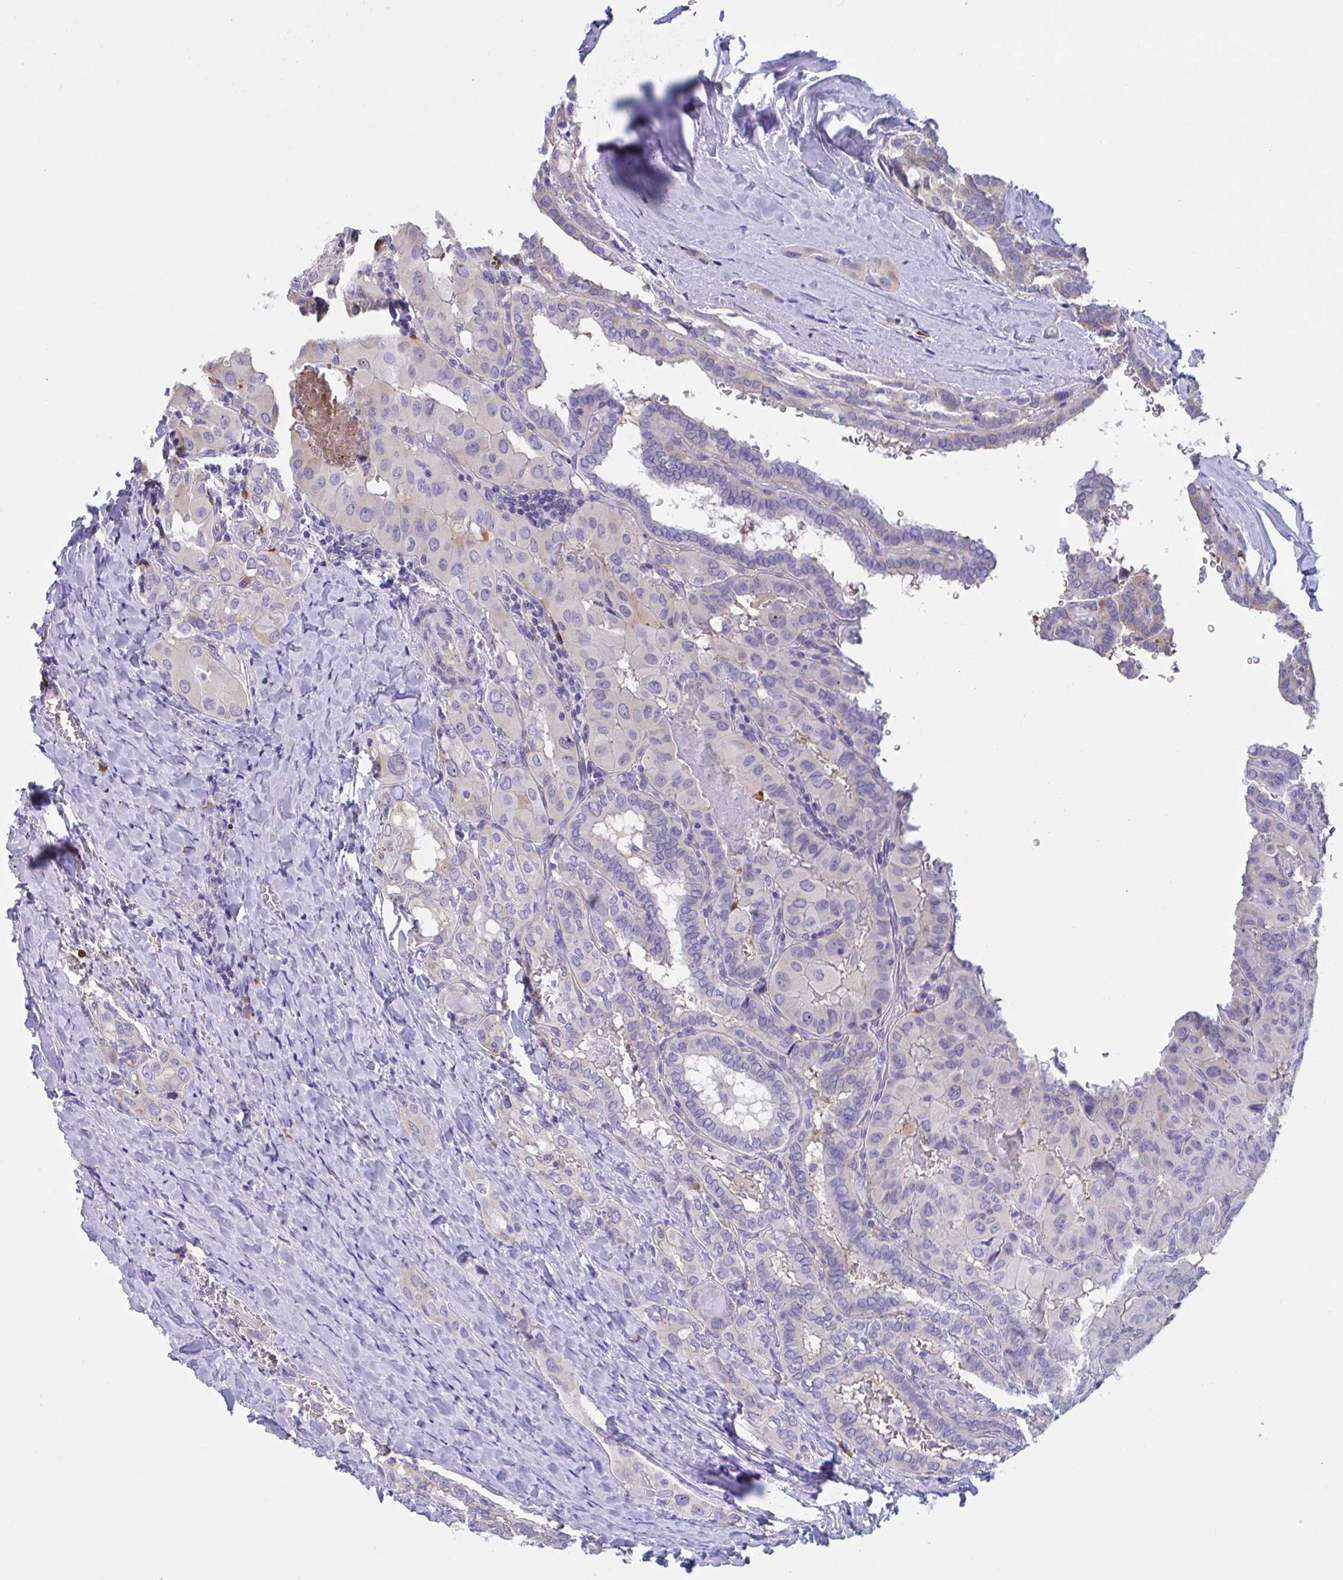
{"staining": {"intensity": "negative", "quantity": "none", "location": "none"}, "tissue": "thyroid cancer", "cell_type": "Tumor cells", "image_type": "cancer", "snomed": [{"axis": "morphology", "description": "Papillary adenocarcinoma, NOS"}, {"axis": "topography", "description": "Thyroid gland"}], "caption": "Thyroid papillary adenocarcinoma was stained to show a protein in brown. There is no significant expression in tumor cells. (Brightfield microscopy of DAB IHC at high magnification).", "gene": "MS4A14", "patient": {"sex": "female", "age": 46}}